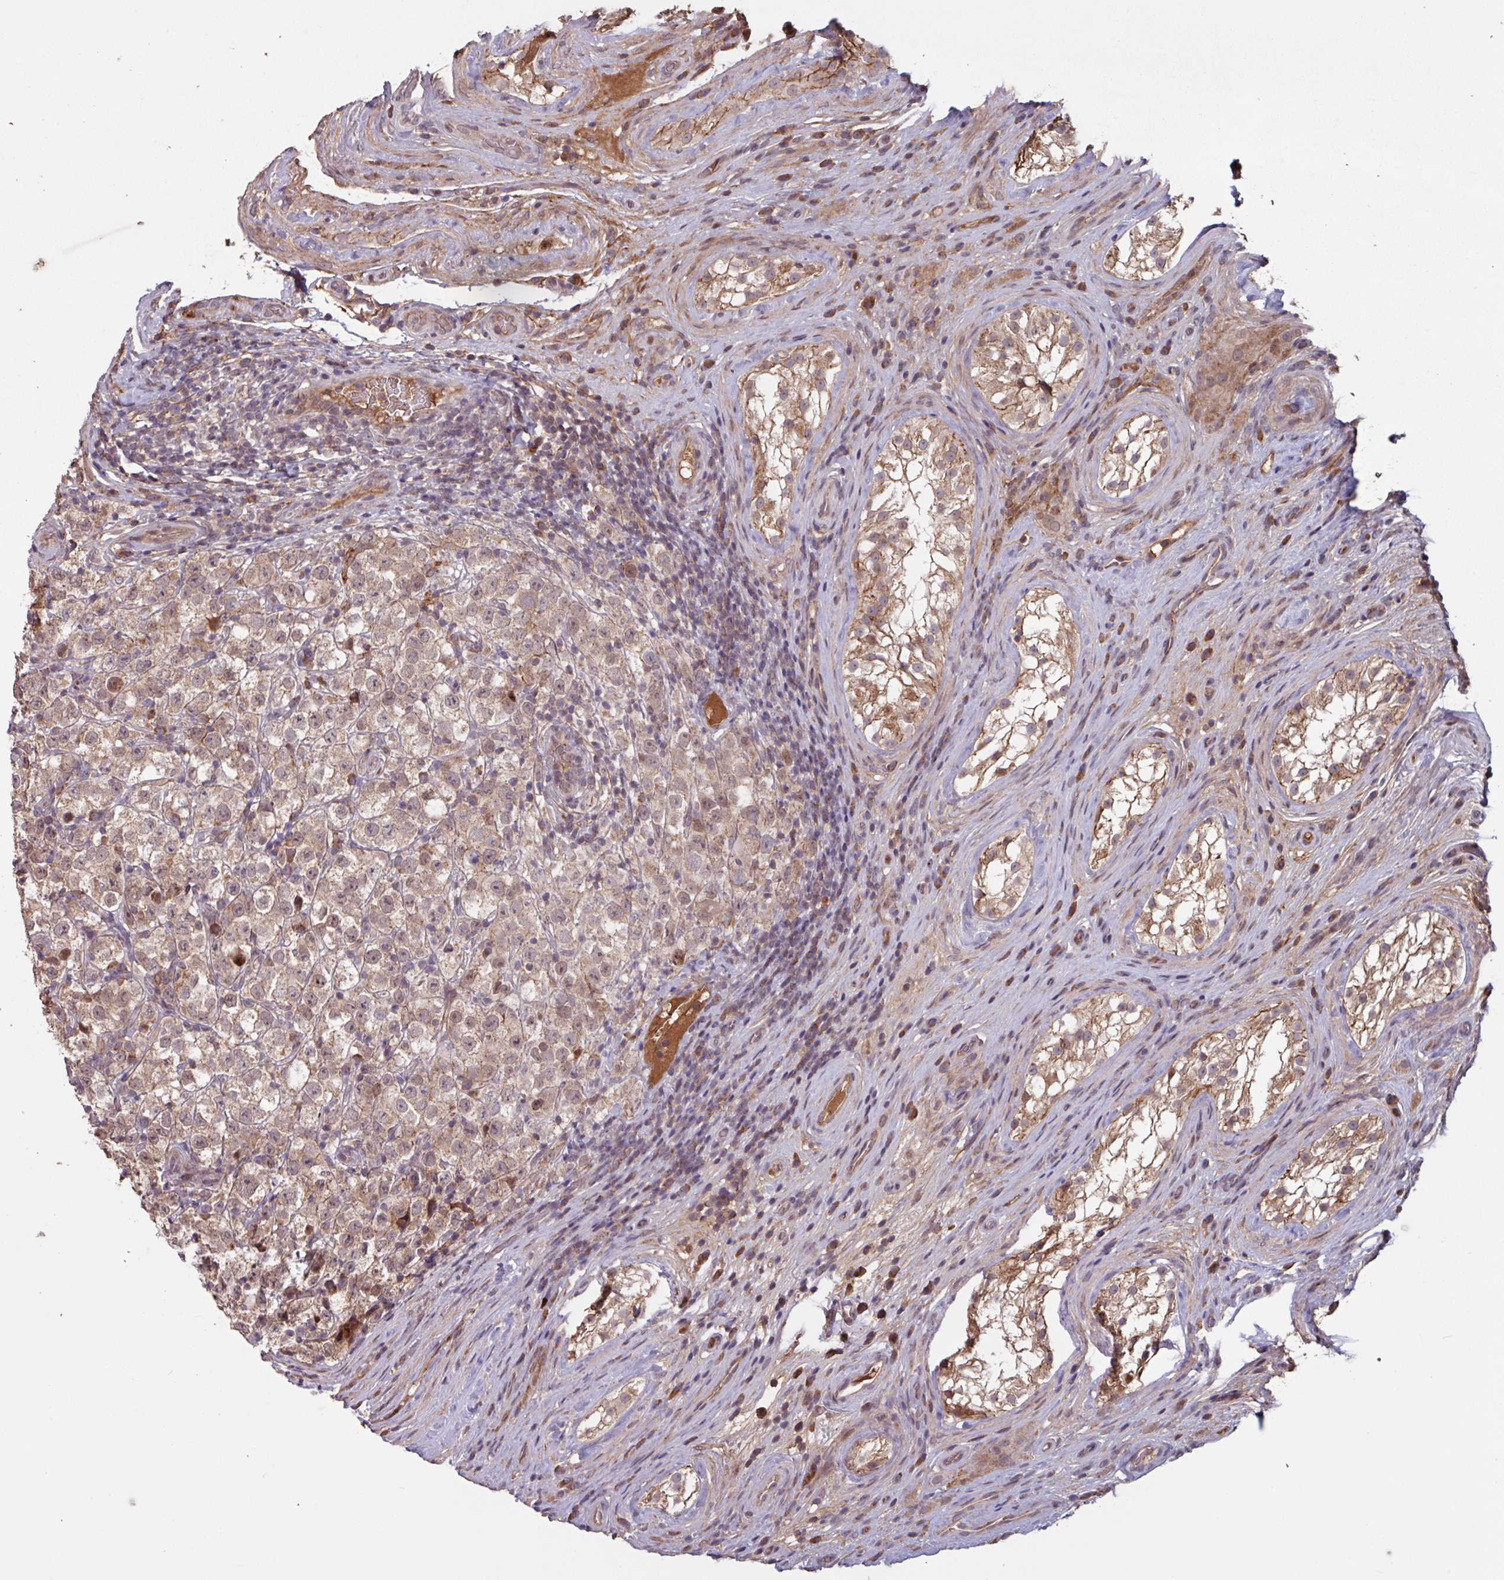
{"staining": {"intensity": "moderate", "quantity": "<25%", "location": "cytoplasmic/membranous,nuclear"}, "tissue": "testis cancer", "cell_type": "Tumor cells", "image_type": "cancer", "snomed": [{"axis": "morphology", "description": "Seminoma, NOS"}, {"axis": "morphology", "description": "Carcinoma, Embryonal, NOS"}, {"axis": "topography", "description": "Testis"}], "caption": "An image of testis seminoma stained for a protein exhibits moderate cytoplasmic/membranous and nuclear brown staining in tumor cells.", "gene": "TMEM88", "patient": {"sex": "male", "age": 41}}